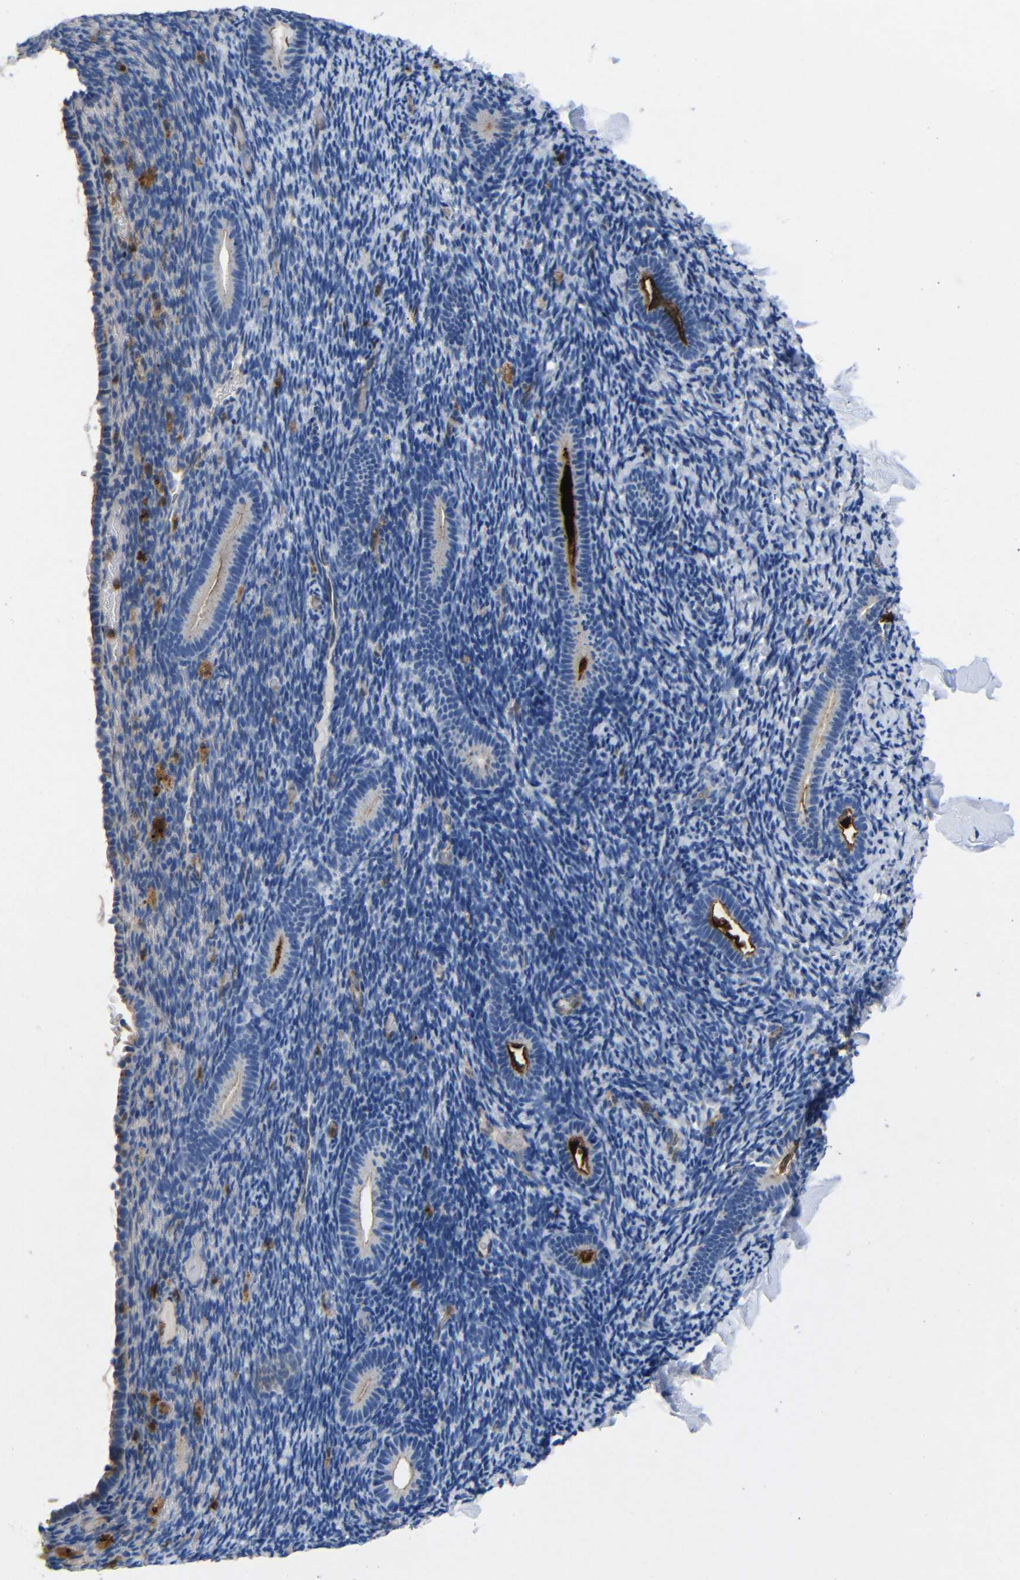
{"staining": {"intensity": "moderate", "quantity": "<25%", "location": "cytoplasmic/membranous"}, "tissue": "endometrium", "cell_type": "Cells in endometrial stroma", "image_type": "normal", "snomed": [{"axis": "morphology", "description": "Normal tissue, NOS"}, {"axis": "topography", "description": "Endometrium"}], "caption": "Normal endometrium shows moderate cytoplasmic/membranous expression in about <25% of cells in endometrial stroma, visualized by immunohistochemistry.", "gene": "SDCBP", "patient": {"sex": "female", "age": 51}}